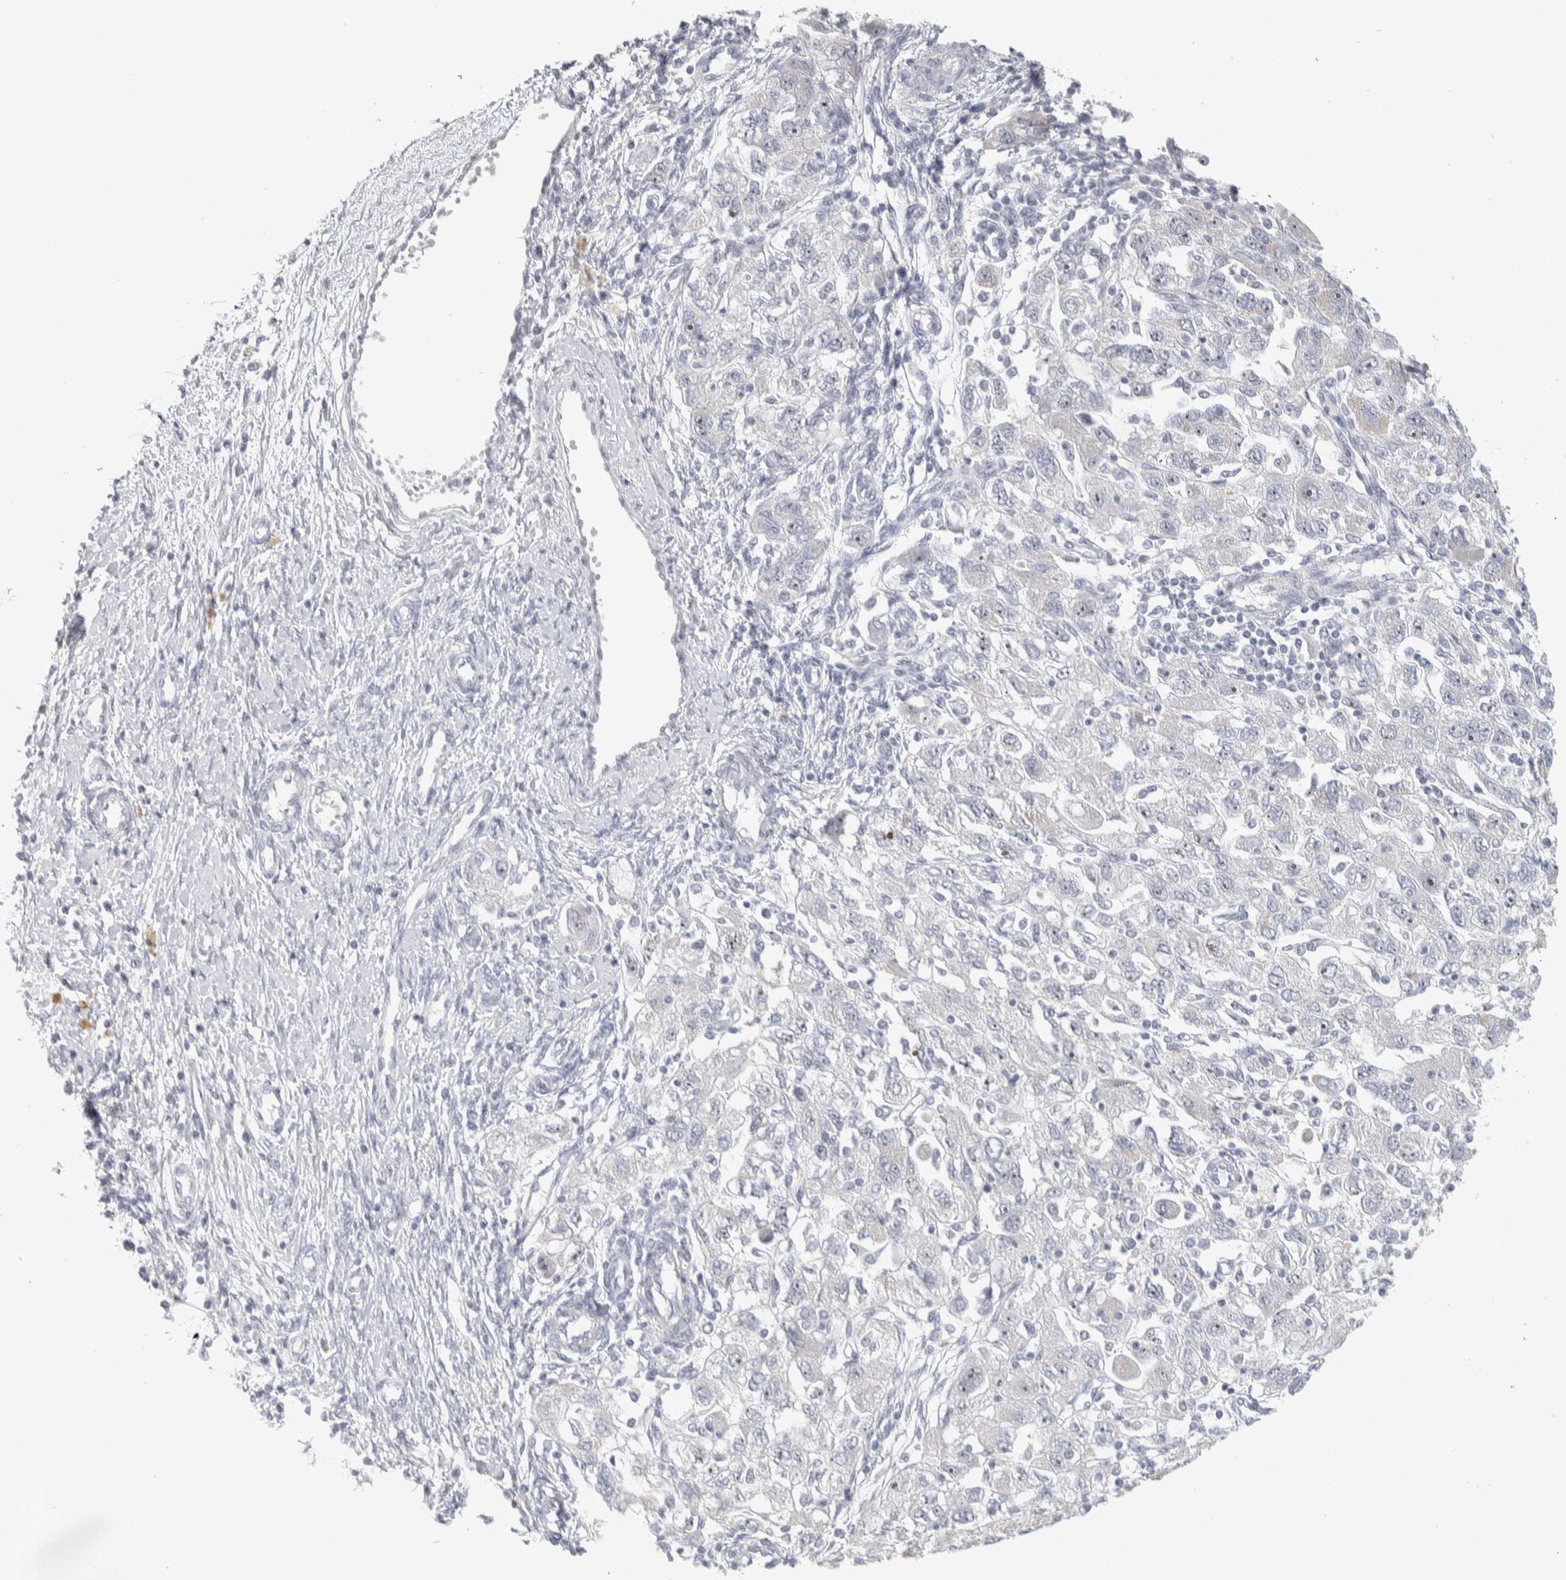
{"staining": {"intensity": "moderate", "quantity": "25%-75%", "location": "nuclear"}, "tissue": "ovarian cancer", "cell_type": "Tumor cells", "image_type": "cancer", "snomed": [{"axis": "morphology", "description": "Carcinoma, NOS"}, {"axis": "morphology", "description": "Cystadenocarcinoma, serous, NOS"}, {"axis": "topography", "description": "Ovary"}], "caption": "Protein expression by immunohistochemistry exhibits moderate nuclear staining in approximately 25%-75% of tumor cells in carcinoma (ovarian).", "gene": "DCXR", "patient": {"sex": "female", "age": 69}}